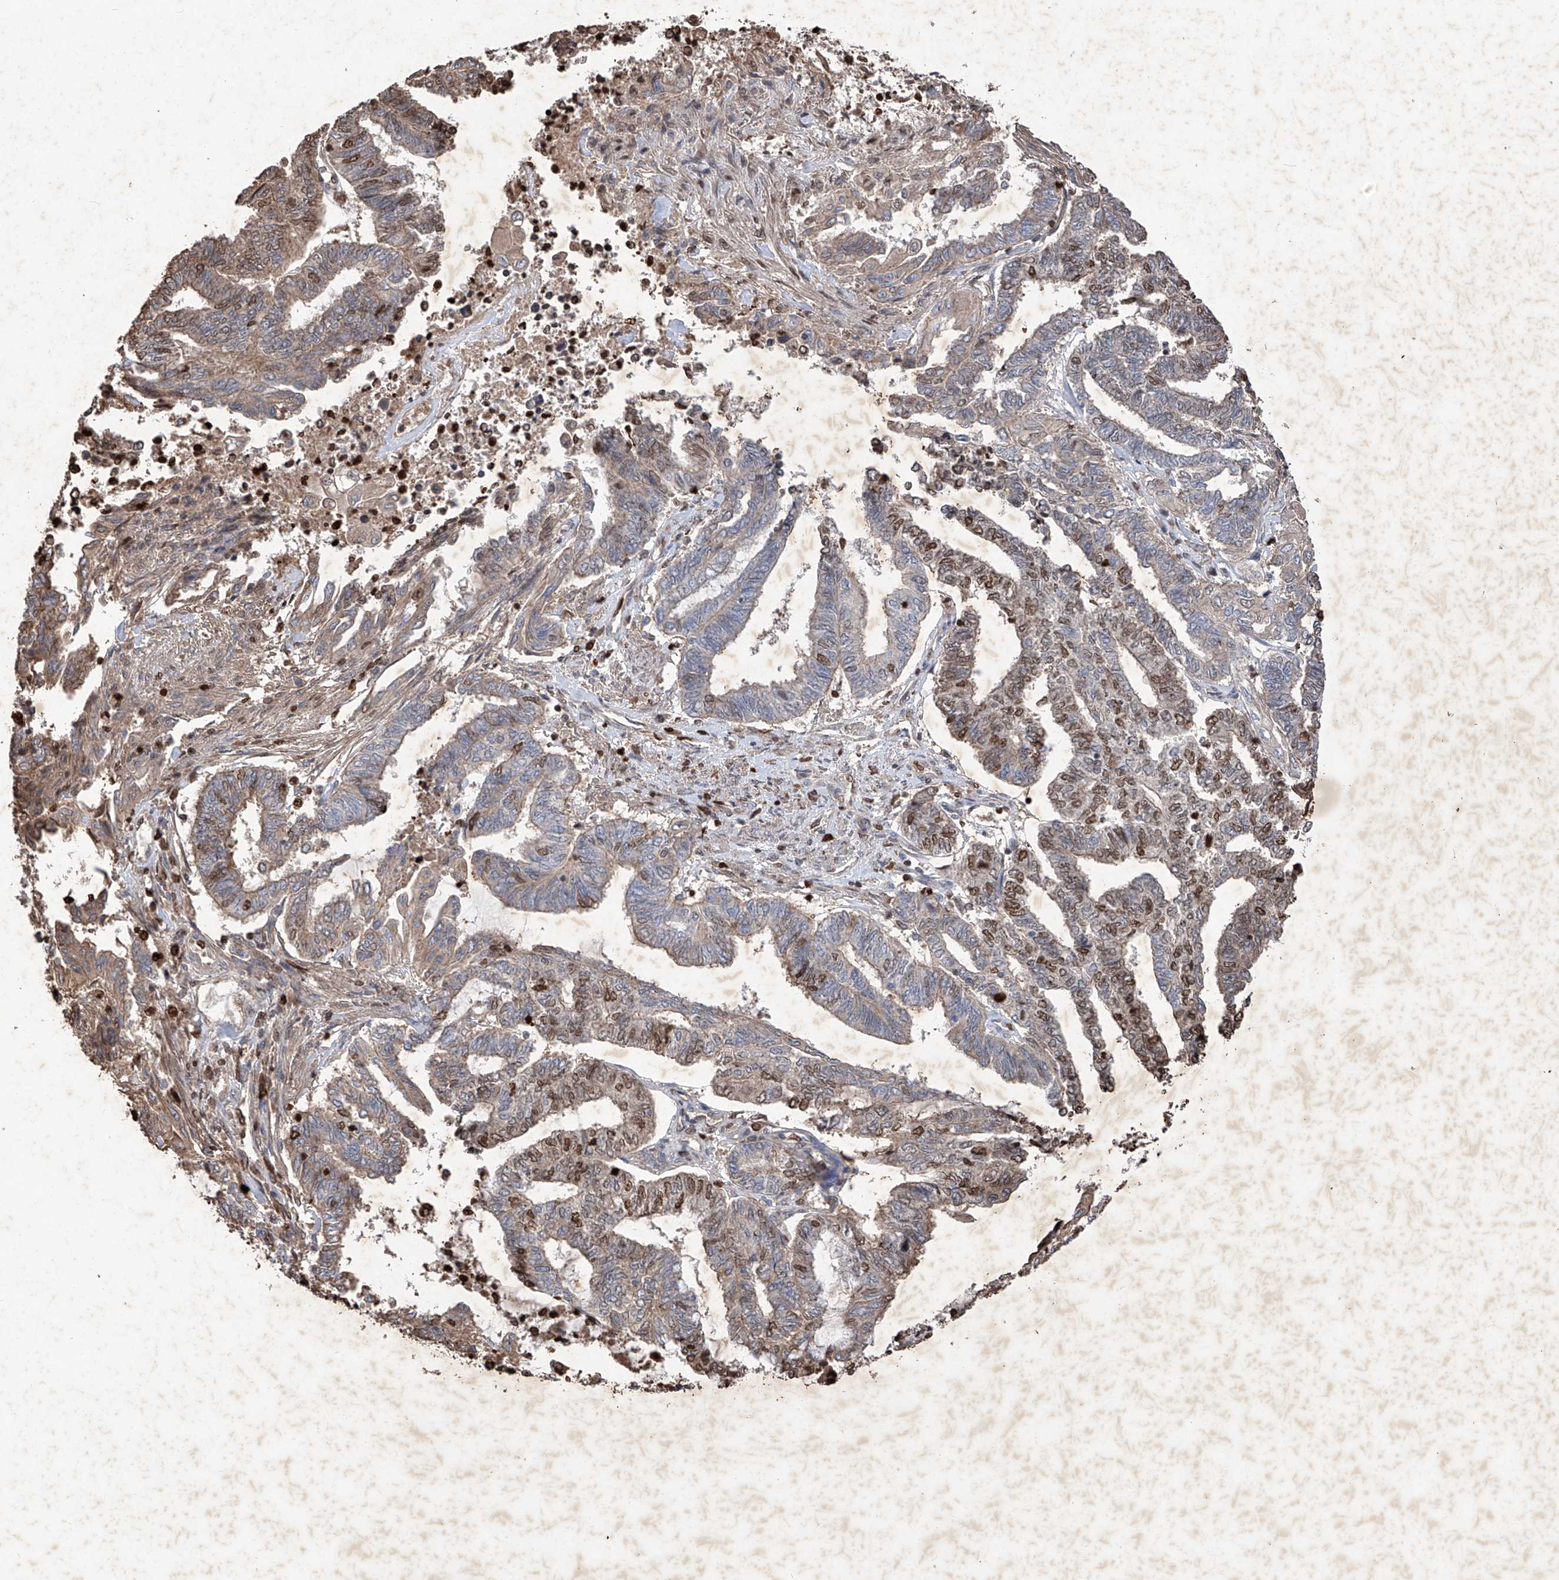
{"staining": {"intensity": "moderate", "quantity": "25%-75%", "location": "nuclear"}, "tissue": "endometrial cancer", "cell_type": "Tumor cells", "image_type": "cancer", "snomed": [{"axis": "morphology", "description": "Adenocarcinoma, NOS"}, {"axis": "topography", "description": "Uterus"}, {"axis": "topography", "description": "Endometrium"}], "caption": "Endometrial cancer (adenocarcinoma) tissue displays moderate nuclear expression in approximately 25%-75% of tumor cells", "gene": "EDN1", "patient": {"sex": "female", "age": 70}}